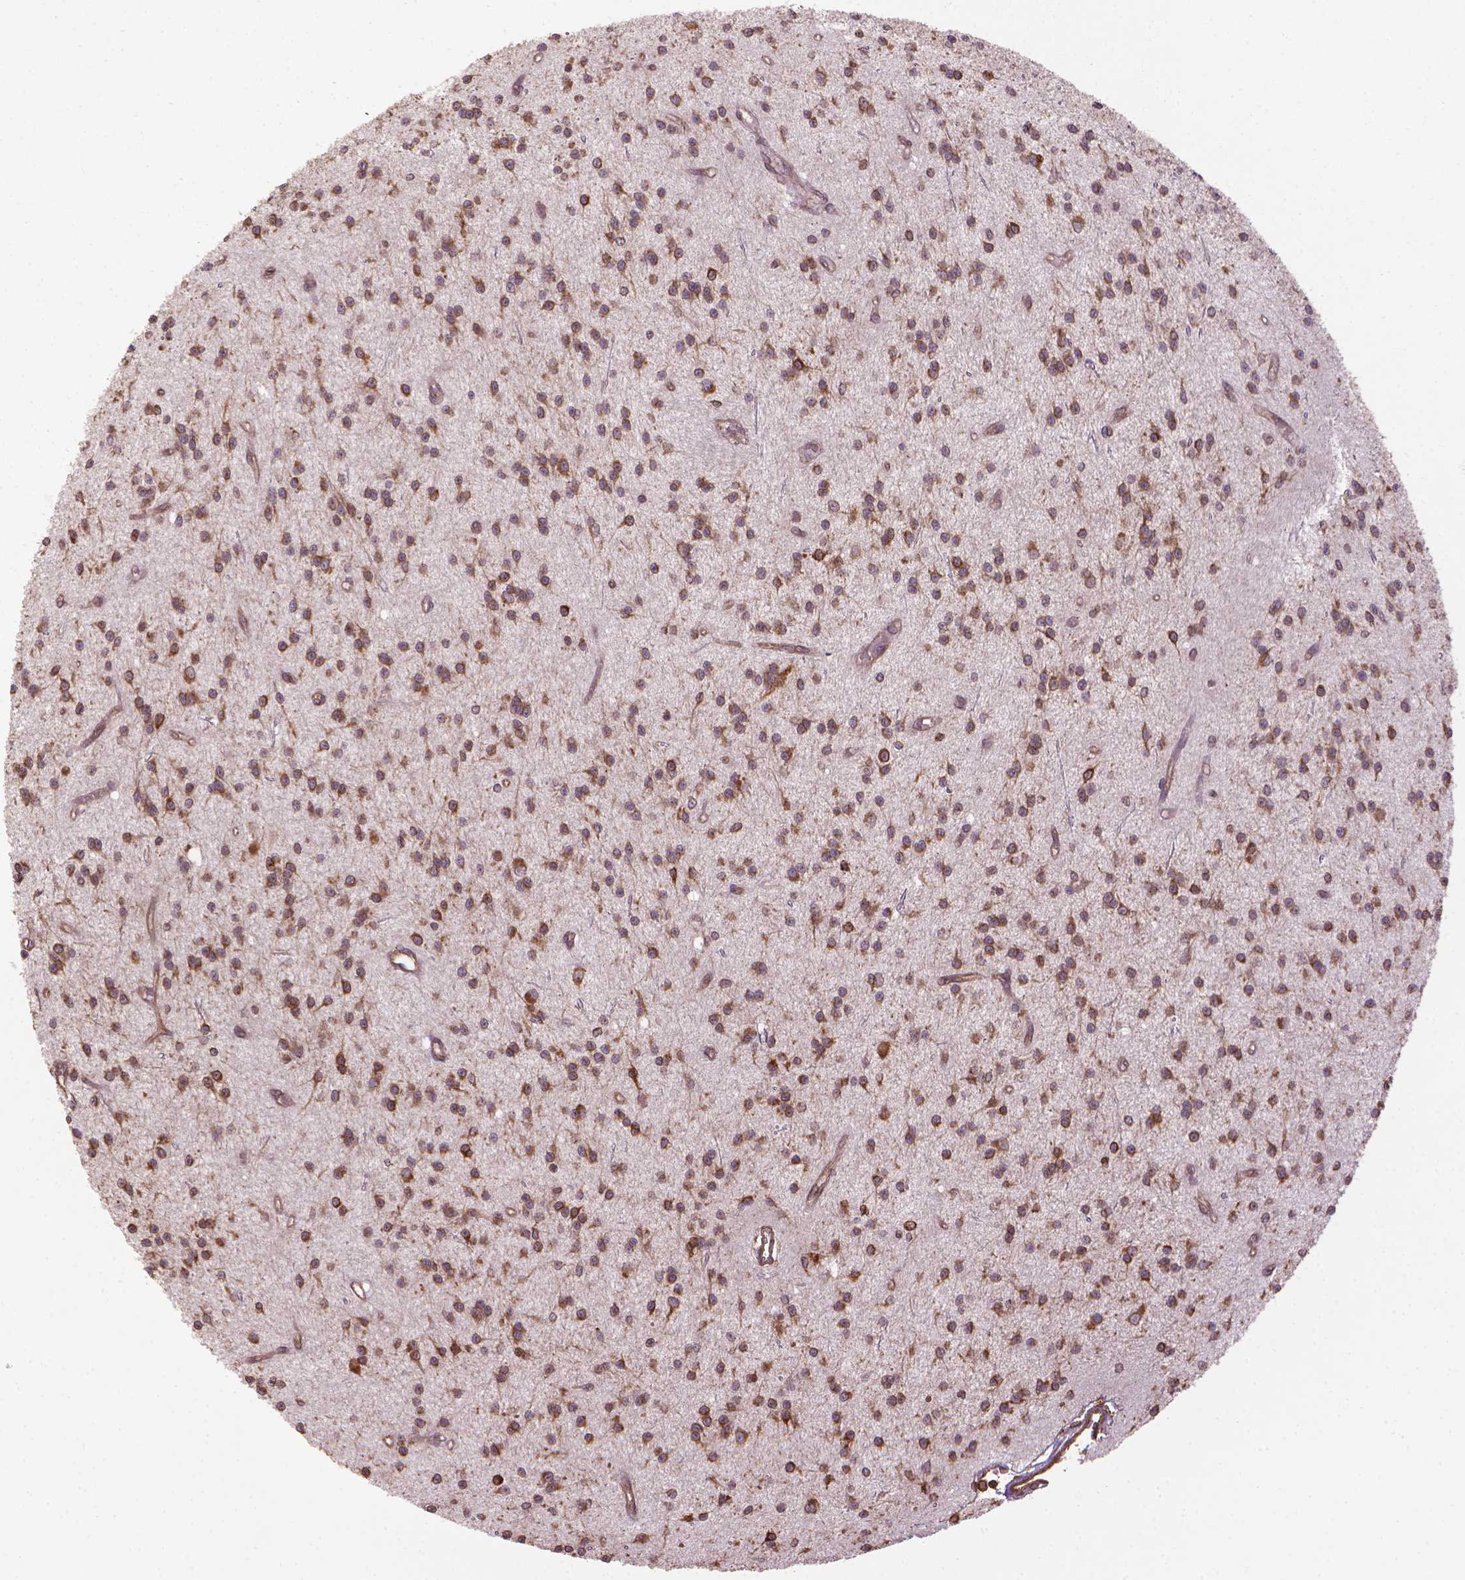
{"staining": {"intensity": "moderate", "quantity": ">75%", "location": "cytoplasmic/membranous"}, "tissue": "glioma", "cell_type": "Tumor cells", "image_type": "cancer", "snomed": [{"axis": "morphology", "description": "Glioma, malignant, Low grade"}, {"axis": "topography", "description": "Brain"}], "caption": "Immunohistochemistry photomicrograph of human glioma stained for a protein (brown), which exhibits medium levels of moderate cytoplasmic/membranous expression in approximately >75% of tumor cells.", "gene": "GAS1", "patient": {"sex": "male", "age": 27}}